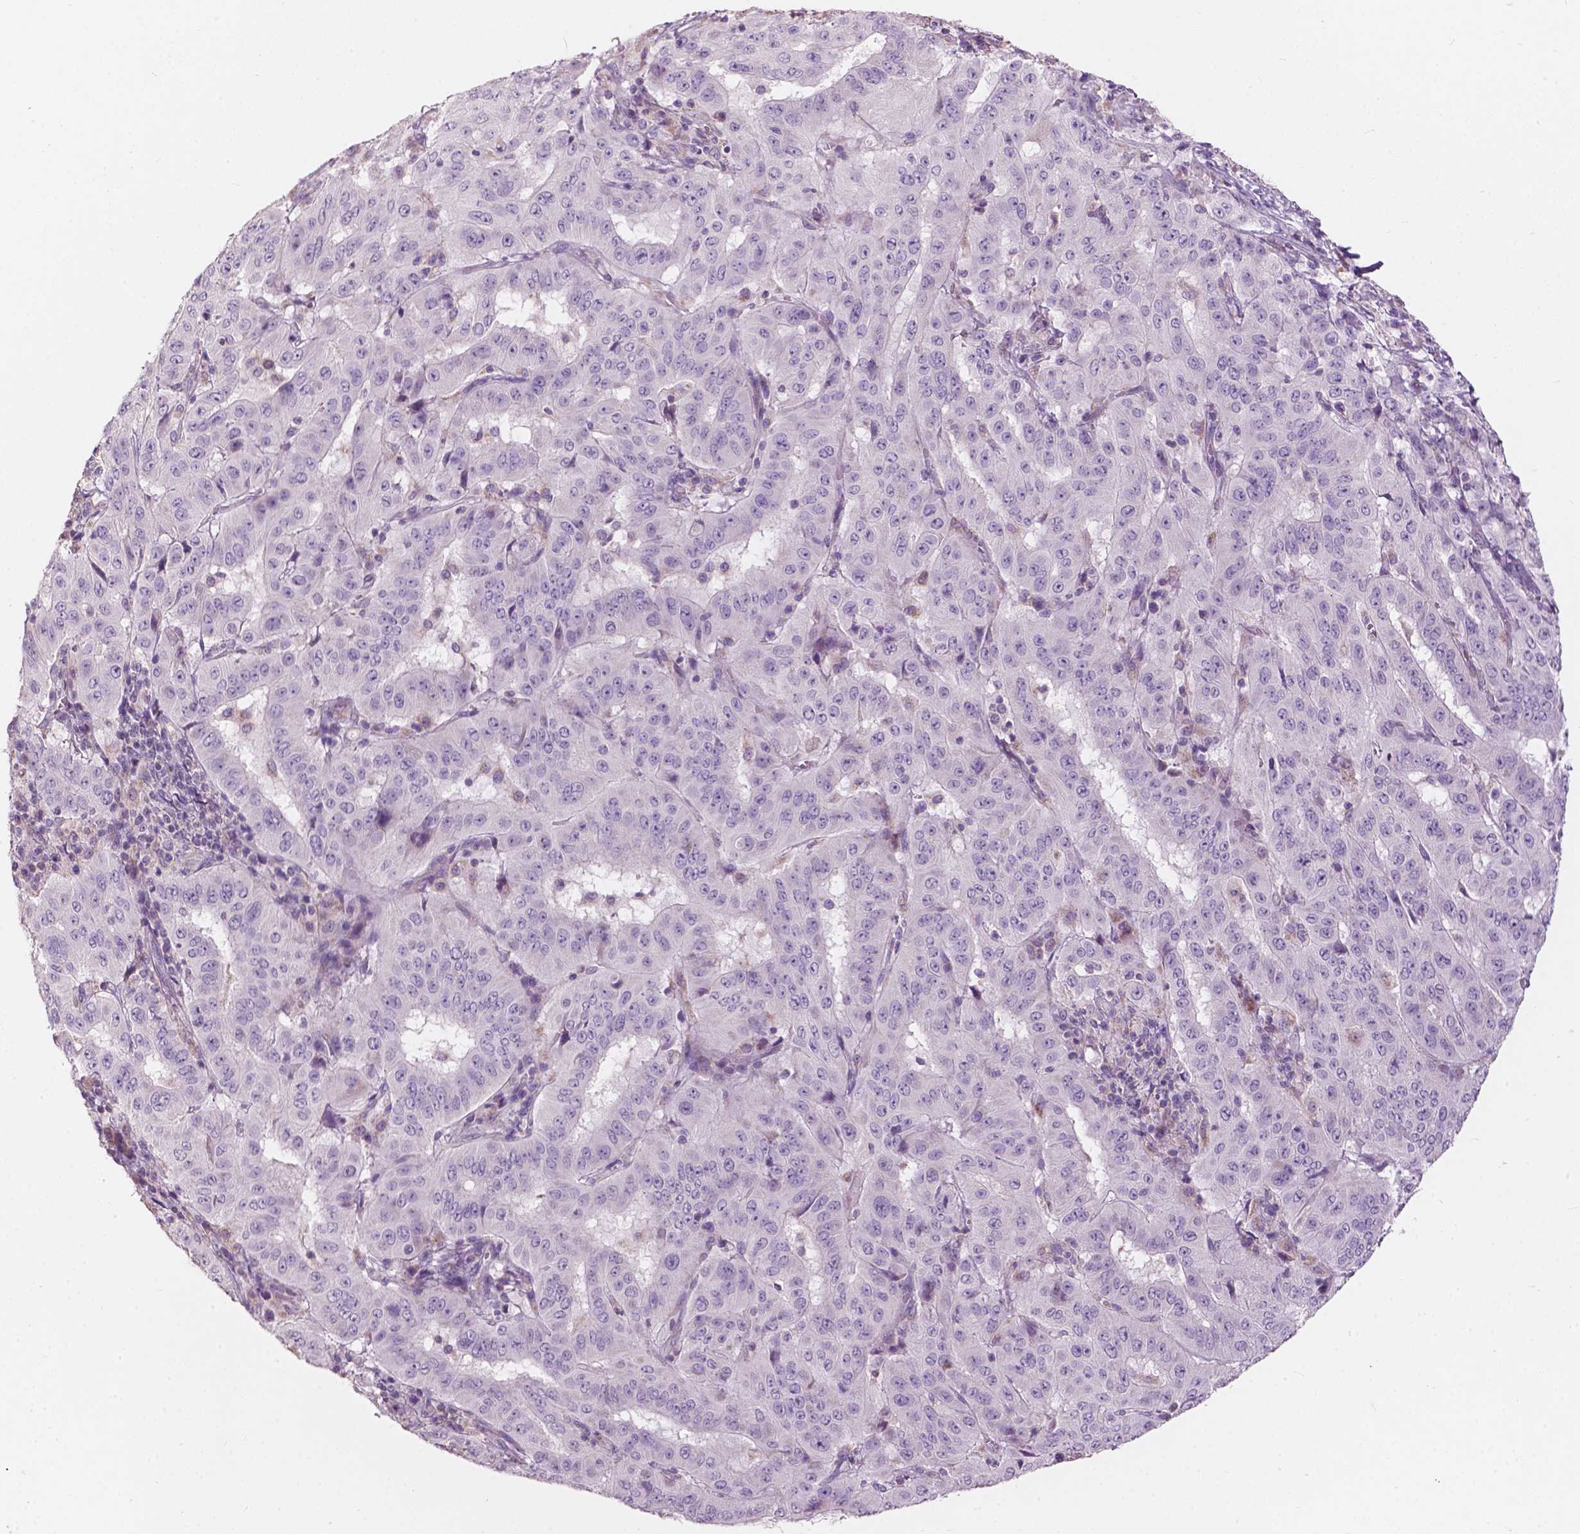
{"staining": {"intensity": "negative", "quantity": "none", "location": "none"}, "tissue": "pancreatic cancer", "cell_type": "Tumor cells", "image_type": "cancer", "snomed": [{"axis": "morphology", "description": "Adenocarcinoma, NOS"}, {"axis": "topography", "description": "Pancreas"}], "caption": "This is a histopathology image of immunohistochemistry staining of pancreatic adenocarcinoma, which shows no positivity in tumor cells. (Stains: DAB immunohistochemistry (IHC) with hematoxylin counter stain, Microscopy: brightfield microscopy at high magnification).", "gene": "NDUFS1", "patient": {"sex": "male", "age": 63}}